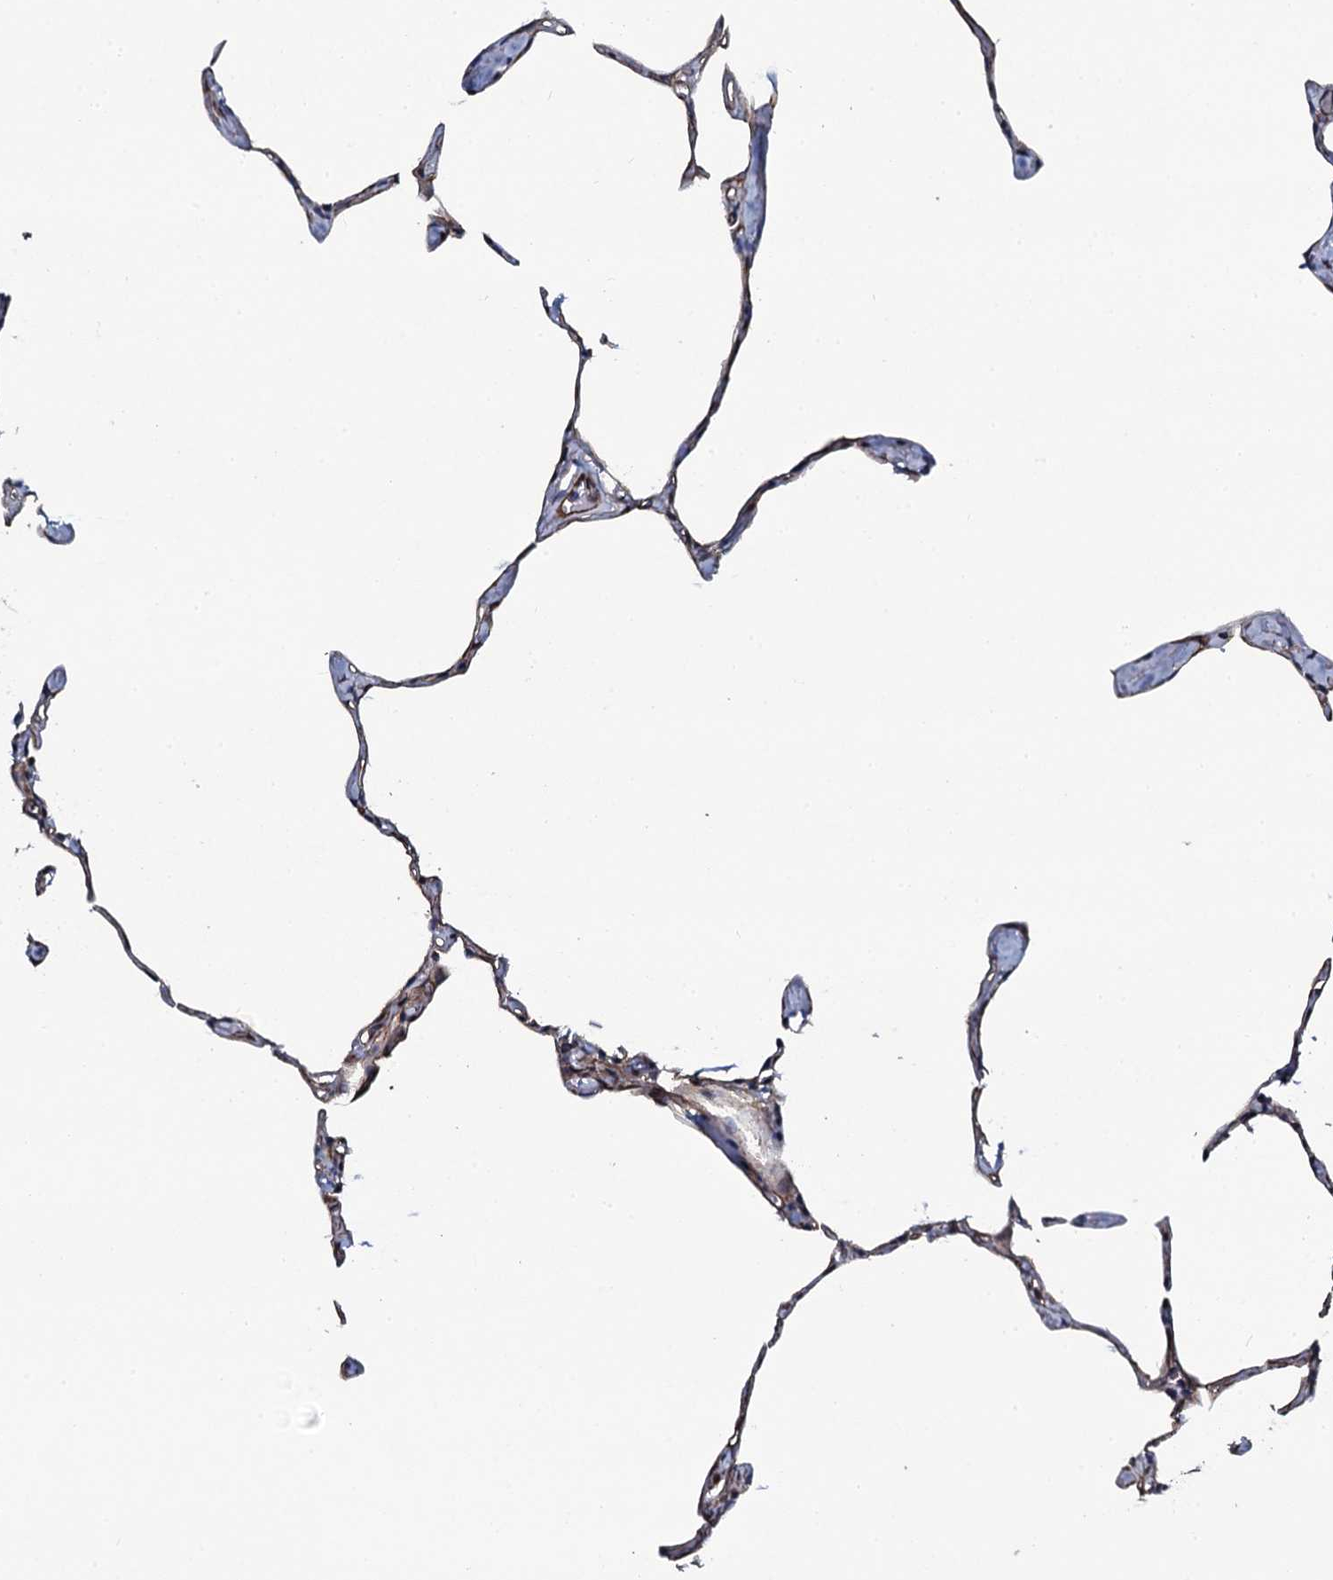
{"staining": {"intensity": "weak", "quantity": "<25%", "location": "cytoplasmic/membranous"}, "tissue": "lung", "cell_type": "Alveolar cells", "image_type": "normal", "snomed": [{"axis": "morphology", "description": "Normal tissue, NOS"}, {"axis": "topography", "description": "Lung"}], "caption": "Immunohistochemical staining of benign lung displays no significant positivity in alveolar cells. (DAB (3,3'-diaminobenzidine) immunohistochemistry (IHC) visualized using brightfield microscopy, high magnification).", "gene": "KCTD4", "patient": {"sex": "male", "age": 65}}